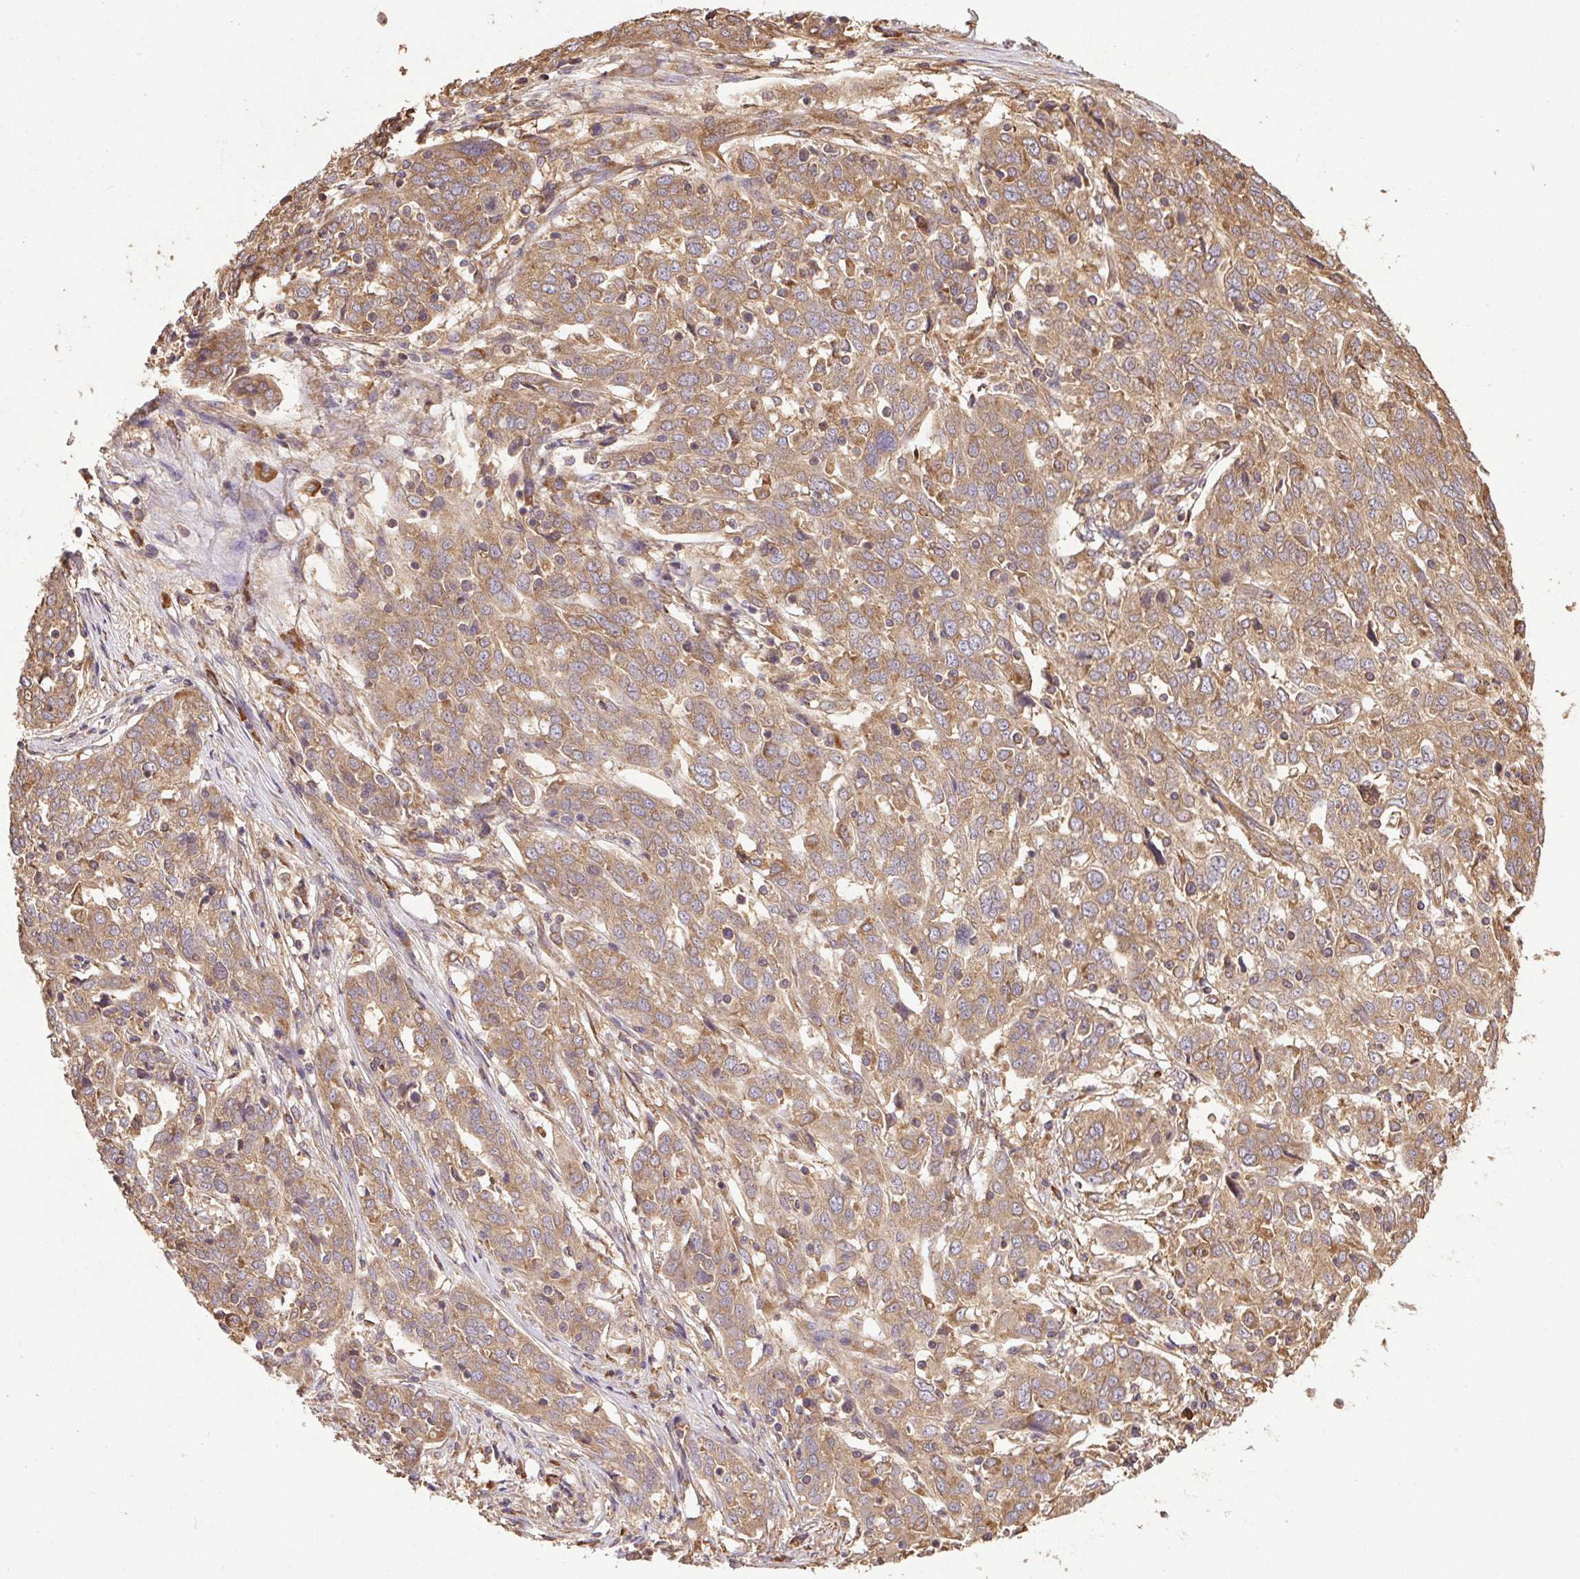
{"staining": {"intensity": "moderate", "quantity": ">75%", "location": "cytoplasmic/membranous"}, "tissue": "ovarian cancer", "cell_type": "Tumor cells", "image_type": "cancer", "snomed": [{"axis": "morphology", "description": "Cystadenocarcinoma, serous, NOS"}, {"axis": "topography", "description": "Ovary"}], "caption": "DAB (3,3'-diaminobenzidine) immunohistochemical staining of human ovarian cancer (serous cystadenocarcinoma) exhibits moderate cytoplasmic/membranous protein staining in approximately >75% of tumor cells.", "gene": "EIF2S1", "patient": {"sex": "female", "age": 67}}